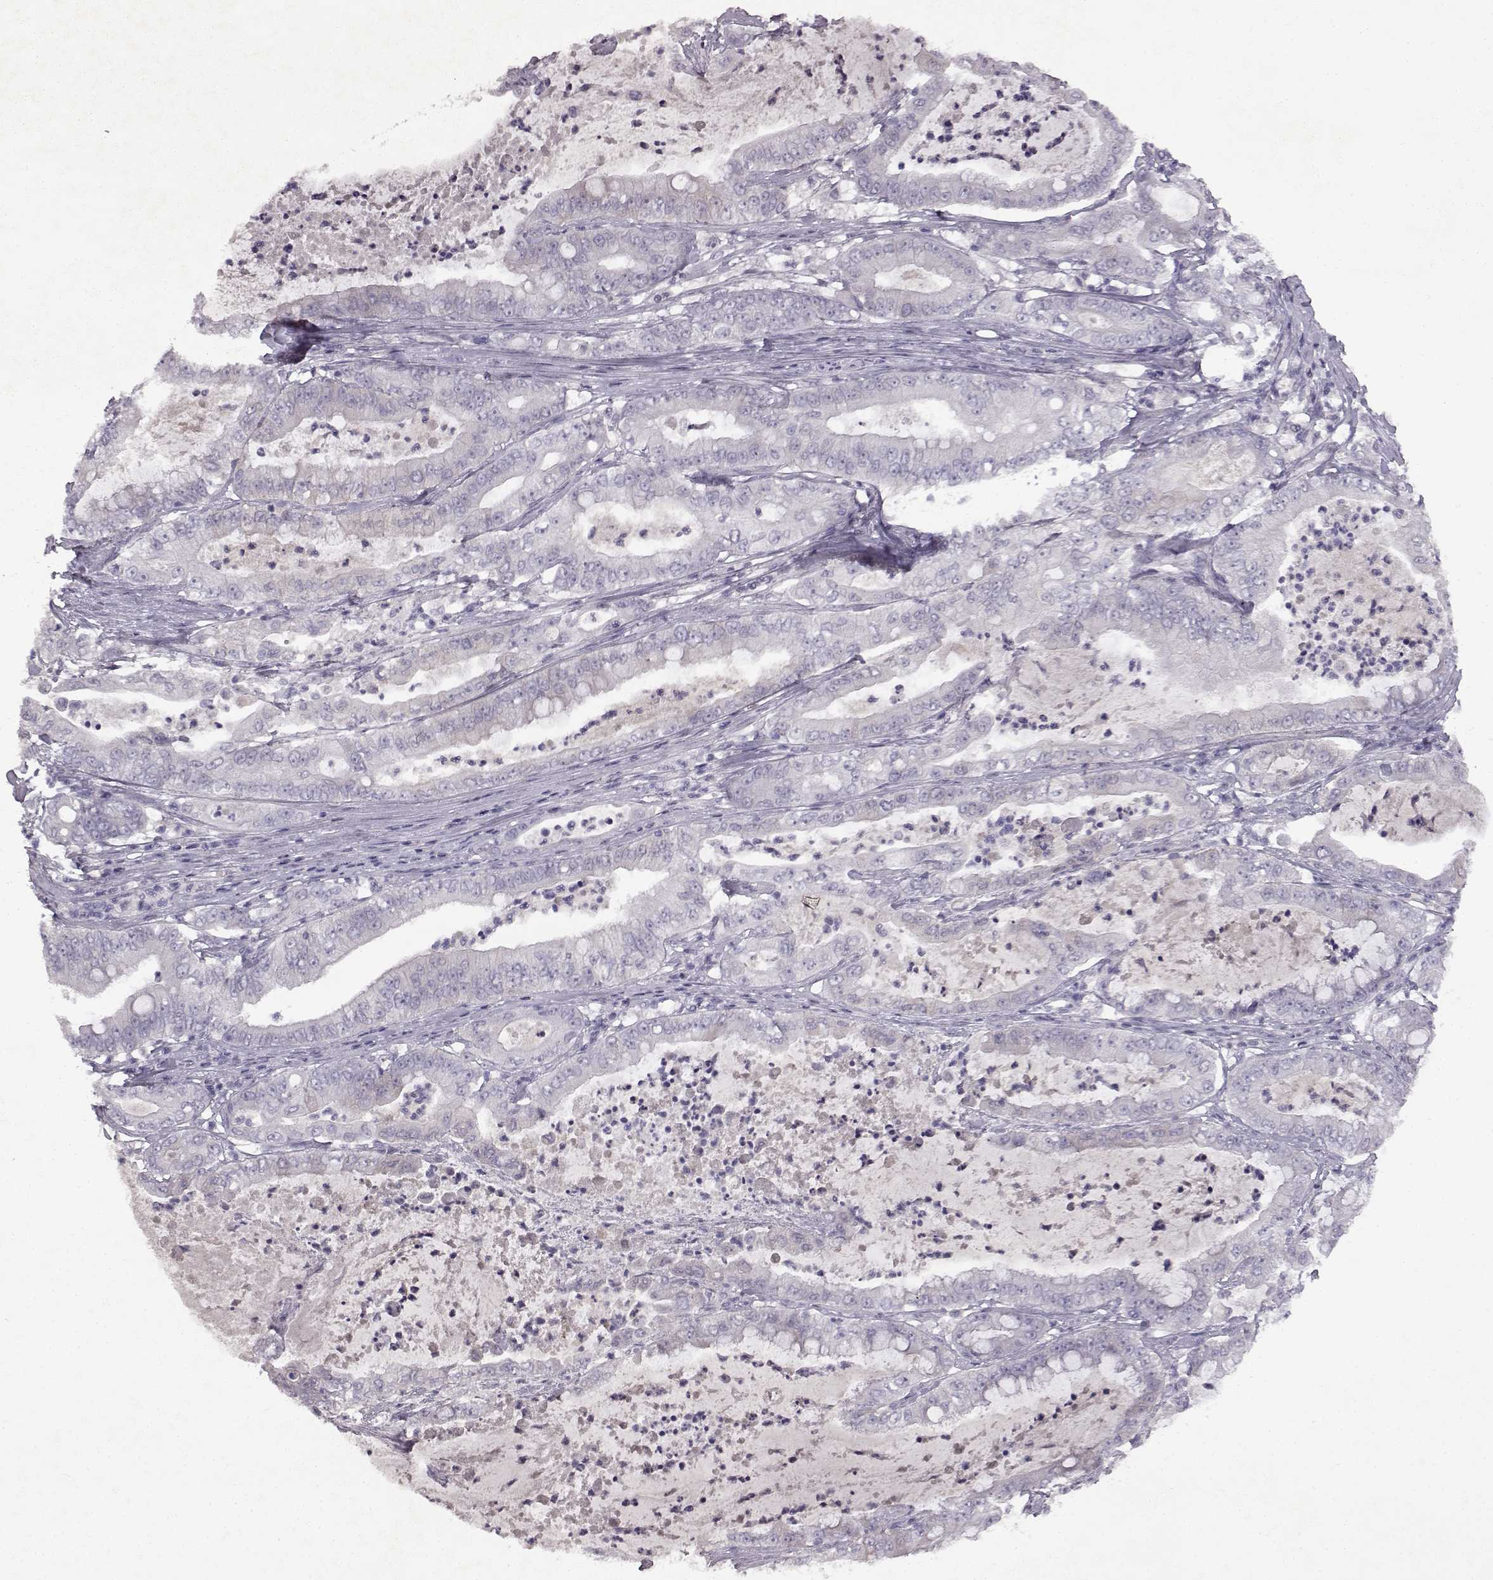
{"staining": {"intensity": "negative", "quantity": "none", "location": "none"}, "tissue": "pancreatic cancer", "cell_type": "Tumor cells", "image_type": "cancer", "snomed": [{"axis": "morphology", "description": "Adenocarcinoma, NOS"}, {"axis": "topography", "description": "Pancreas"}], "caption": "Immunohistochemical staining of pancreatic cancer (adenocarcinoma) reveals no significant positivity in tumor cells.", "gene": "SPAG17", "patient": {"sex": "male", "age": 71}}